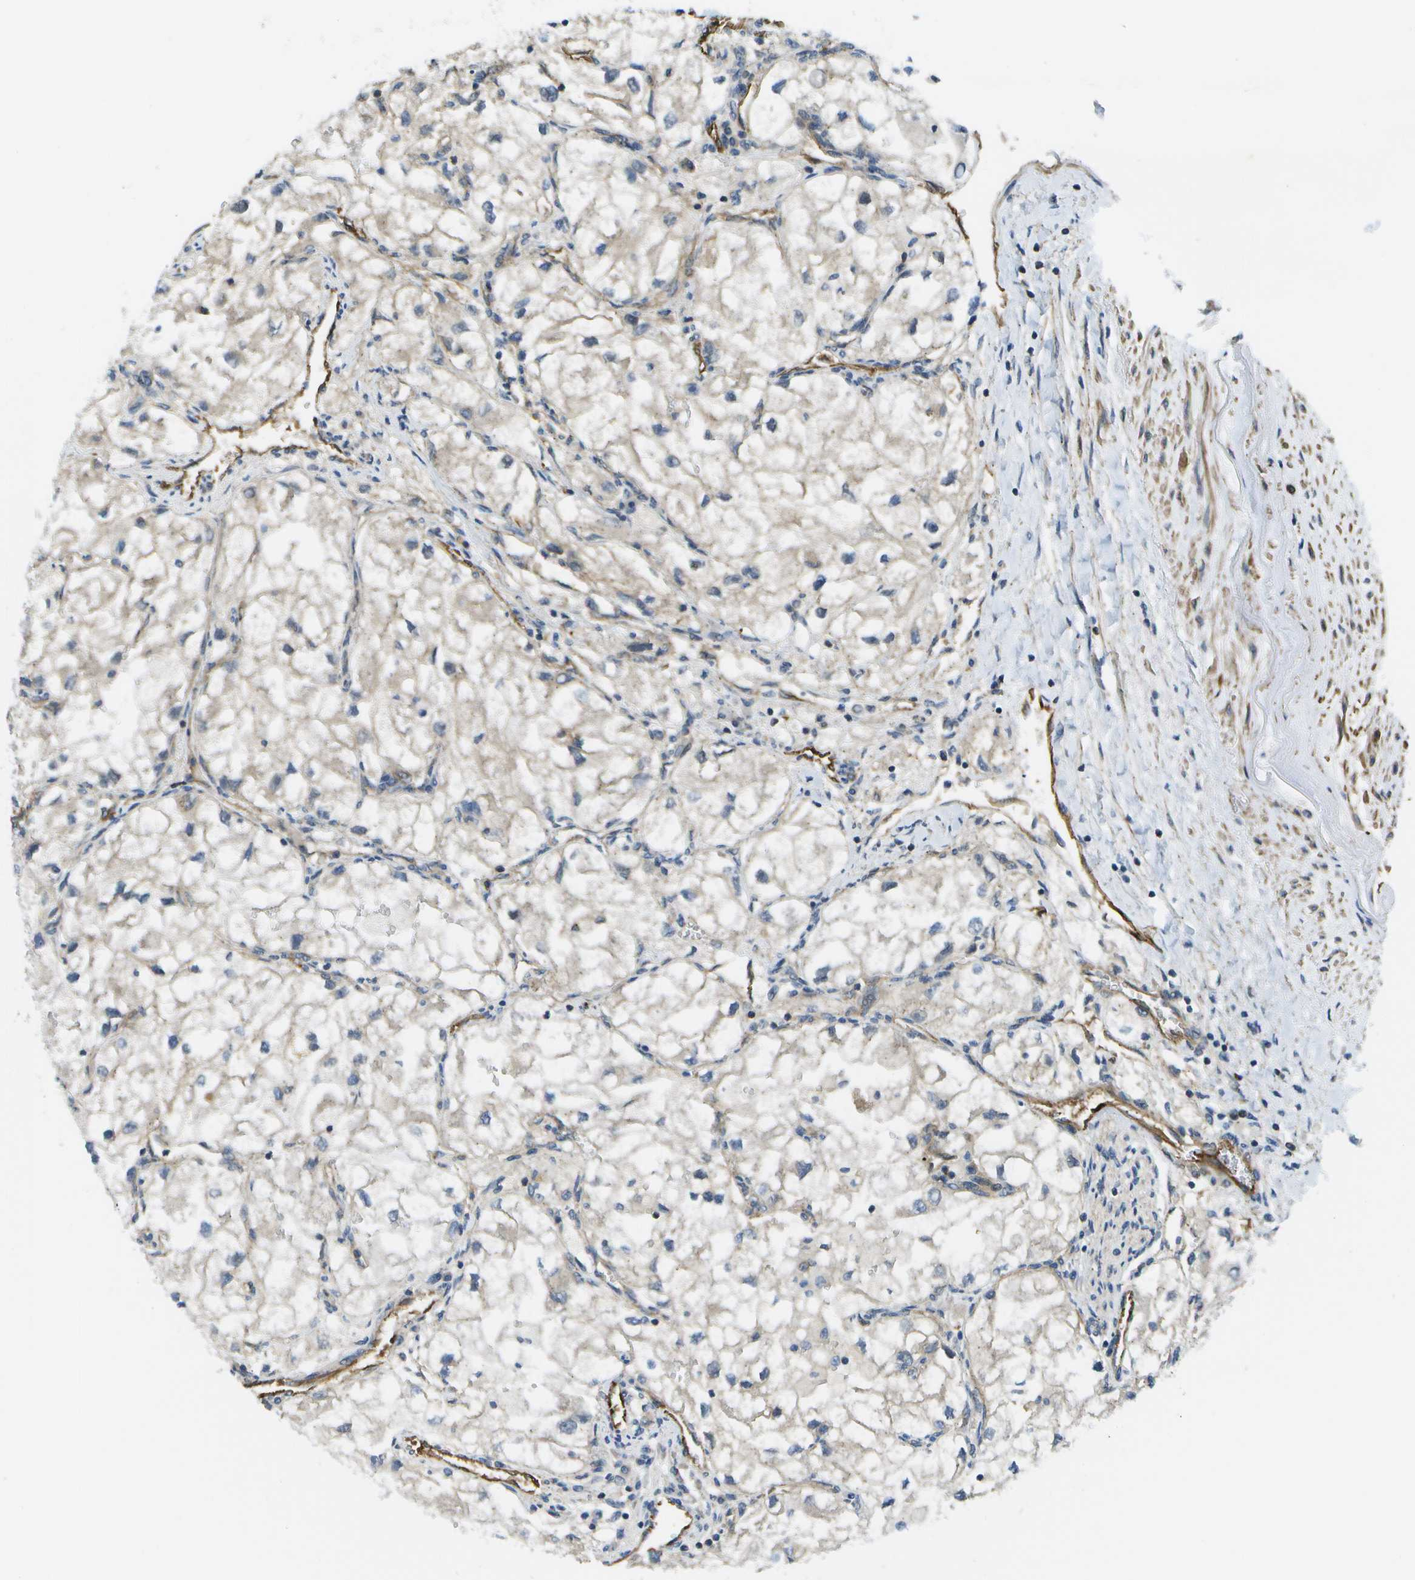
{"staining": {"intensity": "negative", "quantity": "none", "location": "none"}, "tissue": "renal cancer", "cell_type": "Tumor cells", "image_type": "cancer", "snomed": [{"axis": "morphology", "description": "Adenocarcinoma, NOS"}, {"axis": "topography", "description": "Kidney"}], "caption": "Immunohistochemistry photomicrograph of renal cancer stained for a protein (brown), which displays no positivity in tumor cells.", "gene": "KIAA0040", "patient": {"sex": "female", "age": 70}}